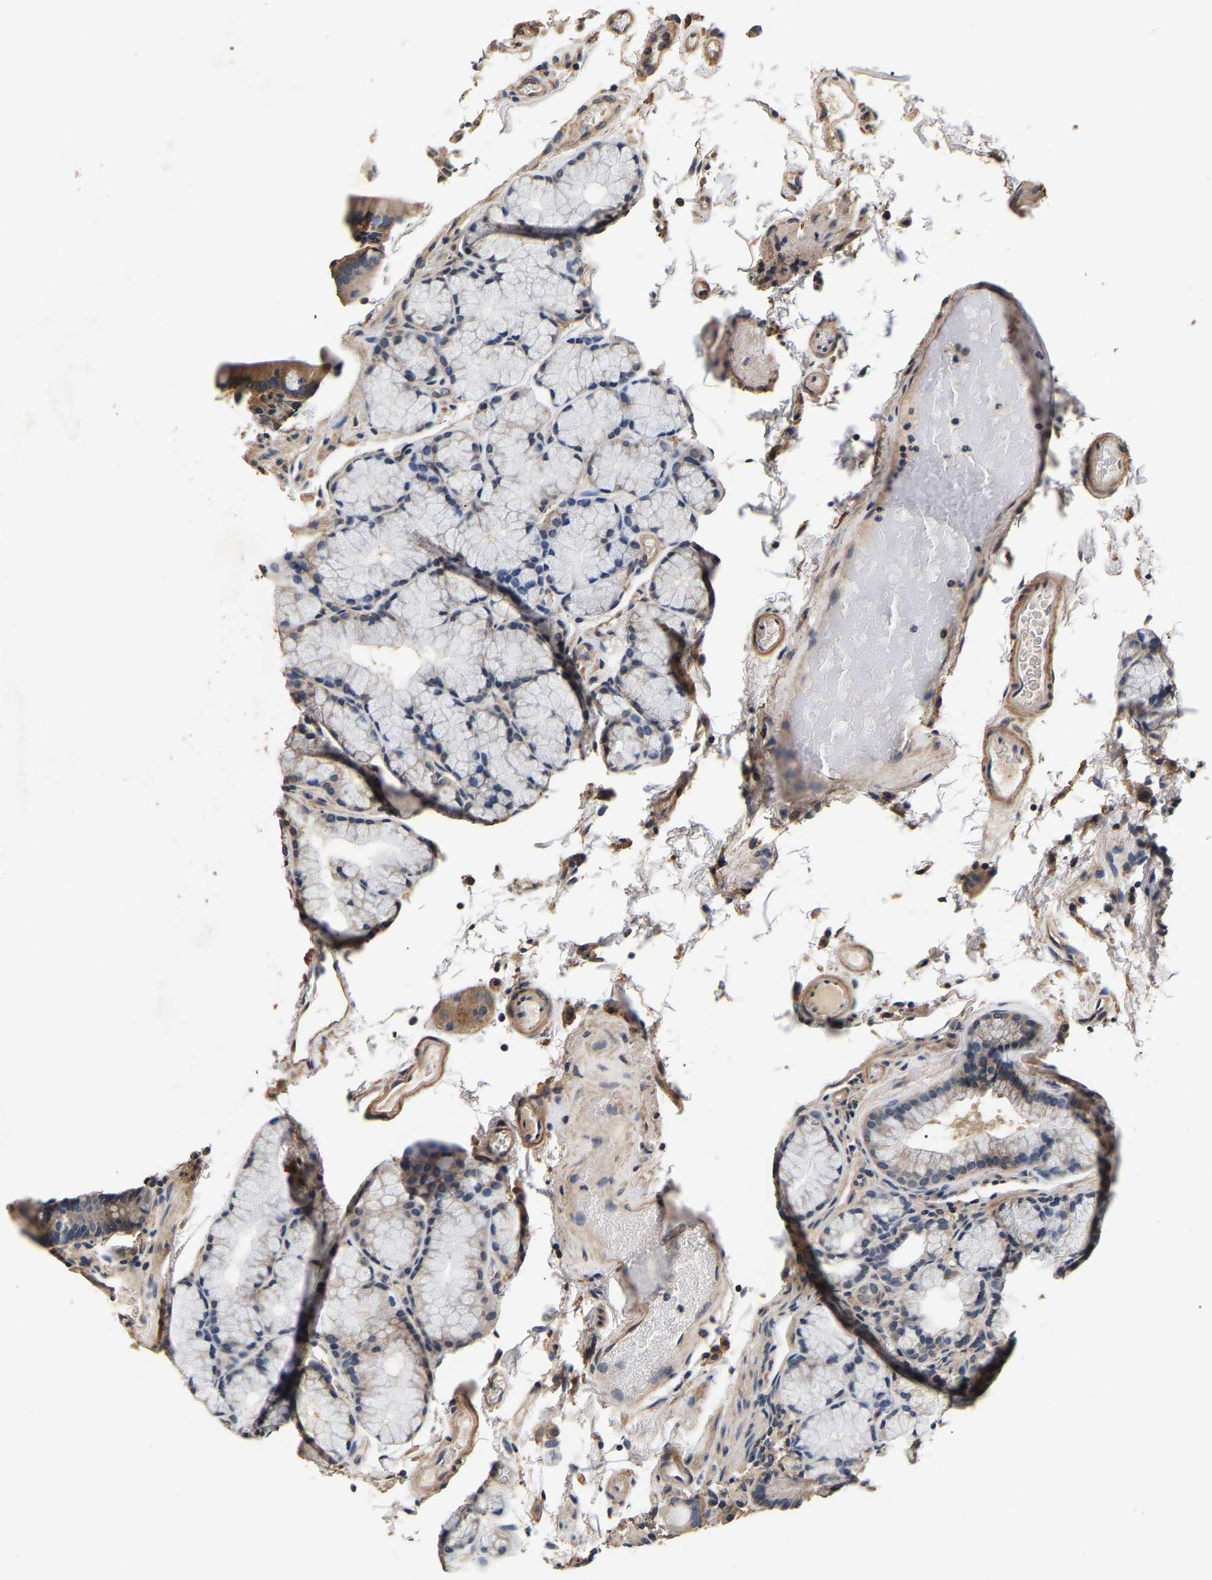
{"staining": {"intensity": "negative", "quantity": "none", "location": "none"}, "tissue": "duodenum", "cell_type": "Glandular cells", "image_type": "normal", "snomed": [{"axis": "morphology", "description": "Normal tissue, NOS"}, {"axis": "topography", "description": "Small intestine, NOS"}], "caption": "This is a photomicrograph of immunohistochemistry (IHC) staining of benign duodenum, which shows no staining in glandular cells. (DAB IHC visualized using brightfield microscopy, high magnification).", "gene": "RUVBL1", "patient": {"sex": "female", "age": 71}}